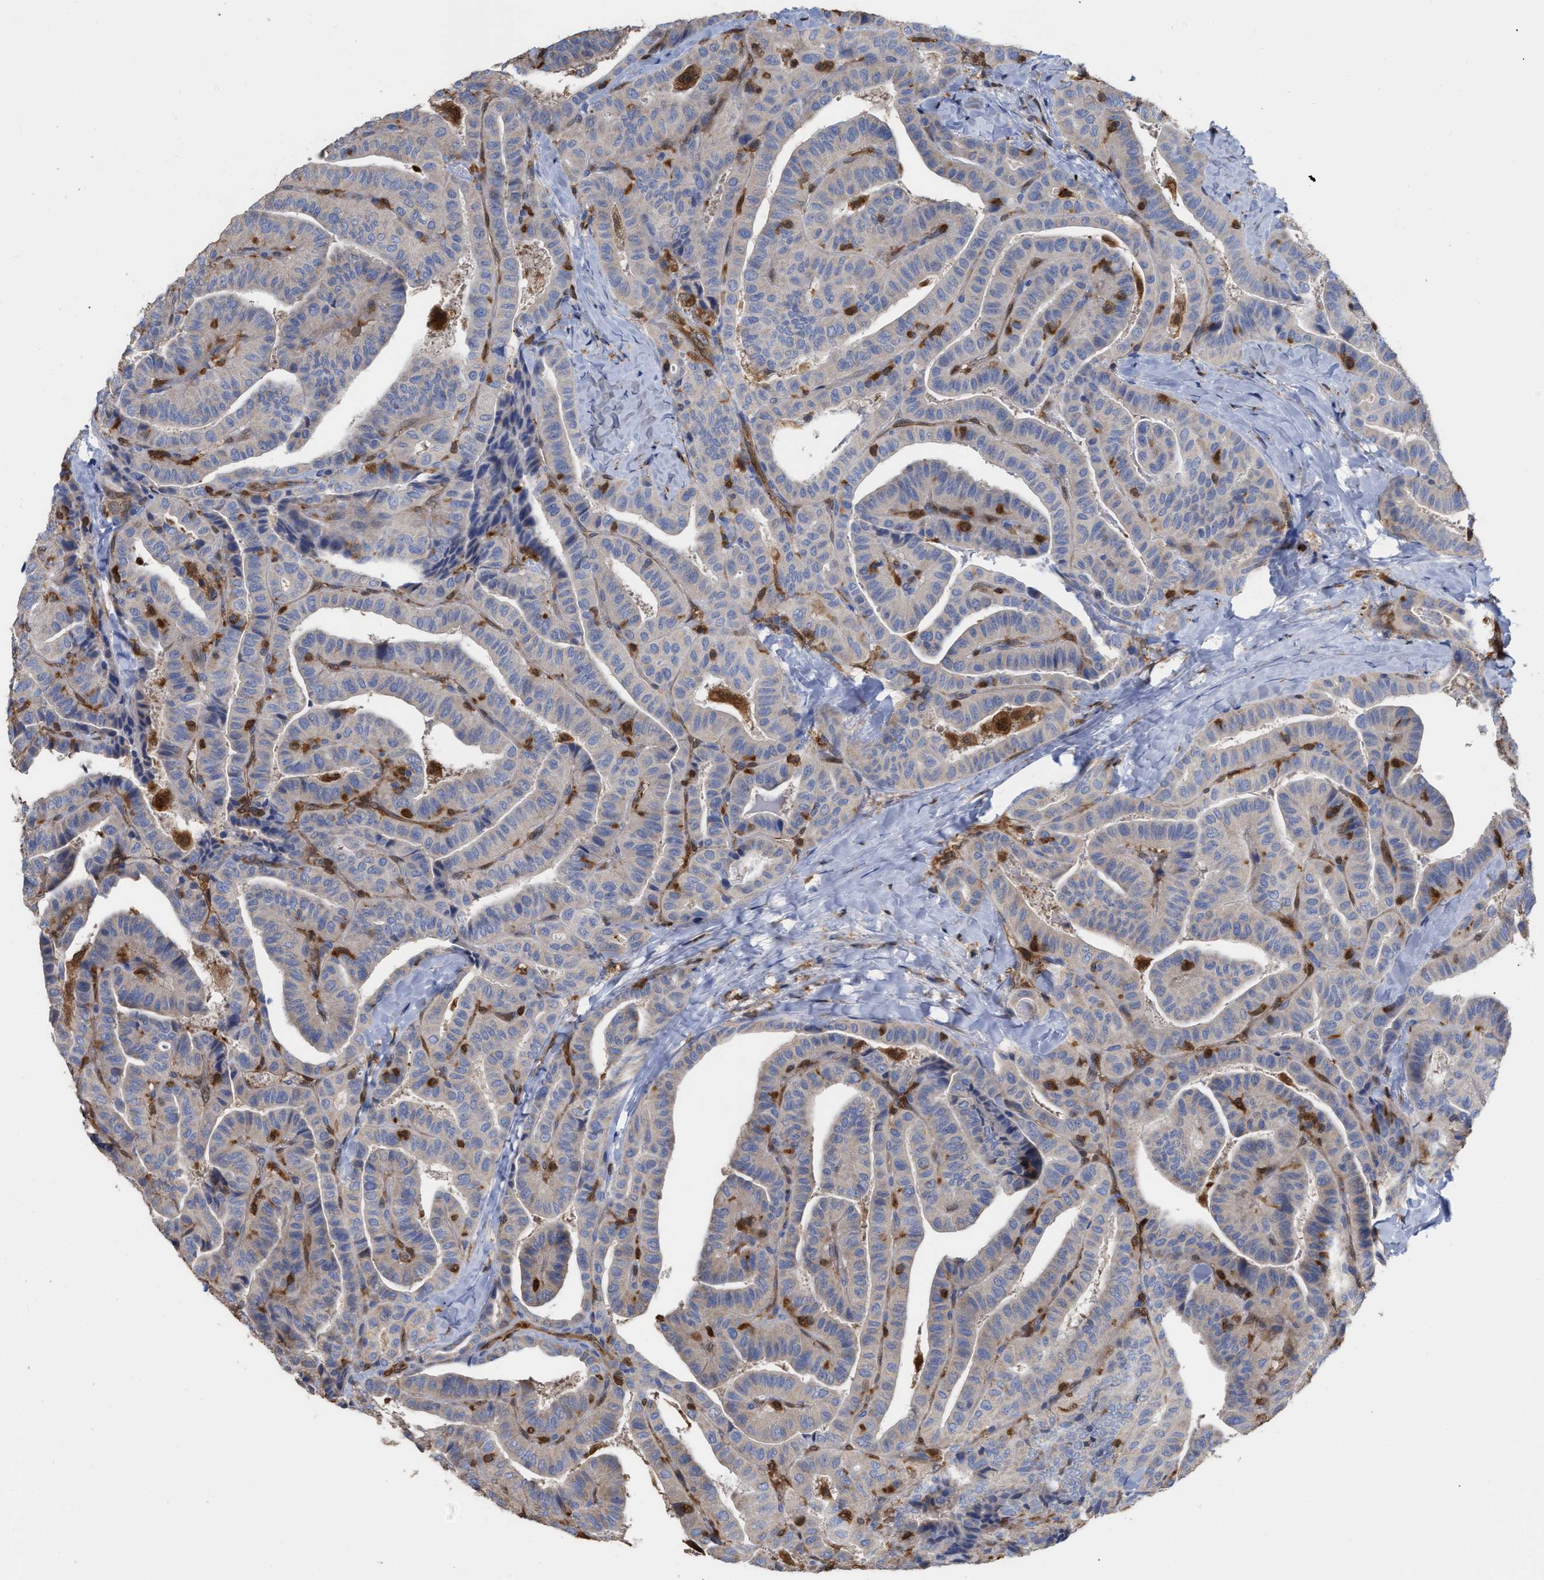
{"staining": {"intensity": "weak", "quantity": "<25%", "location": "cytoplasmic/membranous"}, "tissue": "thyroid cancer", "cell_type": "Tumor cells", "image_type": "cancer", "snomed": [{"axis": "morphology", "description": "Papillary adenocarcinoma, NOS"}, {"axis": "topography", "description": "Thyroid gland"}], "caption": "This is an IHC photomicrograph of human thyroid papillary adenocarcinoma. There is no staining in tumor cells.", "gene": "GIMAP4", "patient": {"sex": "male", "age": 77}}